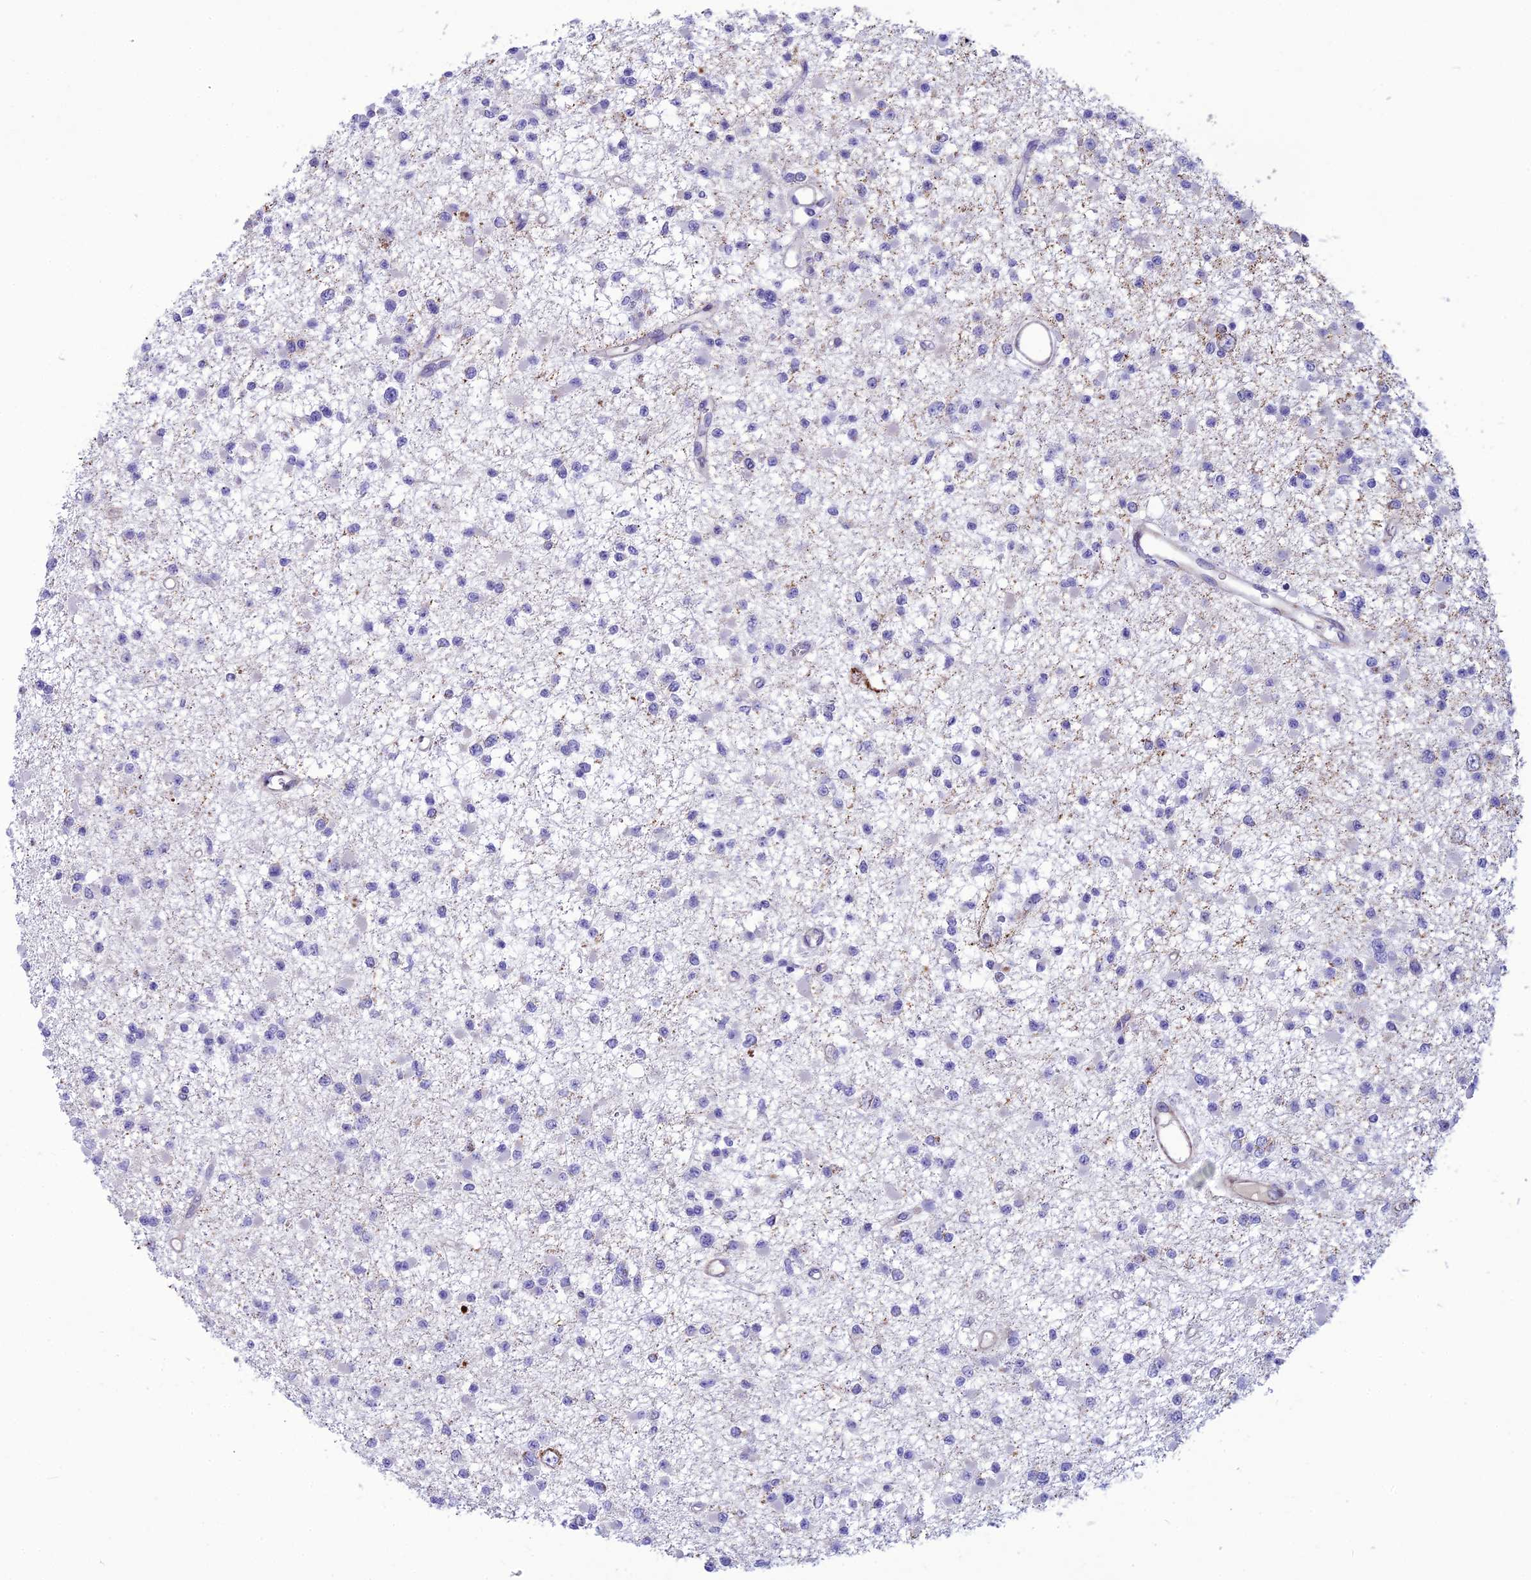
{"staining": {"intensity": "negative", "quantity": "none", "location": "none"}, "tissue": "glioma", "cell_type": "Tumor cells", "image_type": "cancer", "snomed": [{"axis": "morphology", "description": "Glioma, malignant, Low grade"}, {"axis": "topography", "description": "Brain"}], "caption": "Tumor cells are negative for protein expression in human glioma.", "gene": "POMGNT1", "patient": {"sex": "female", "age": 22}}